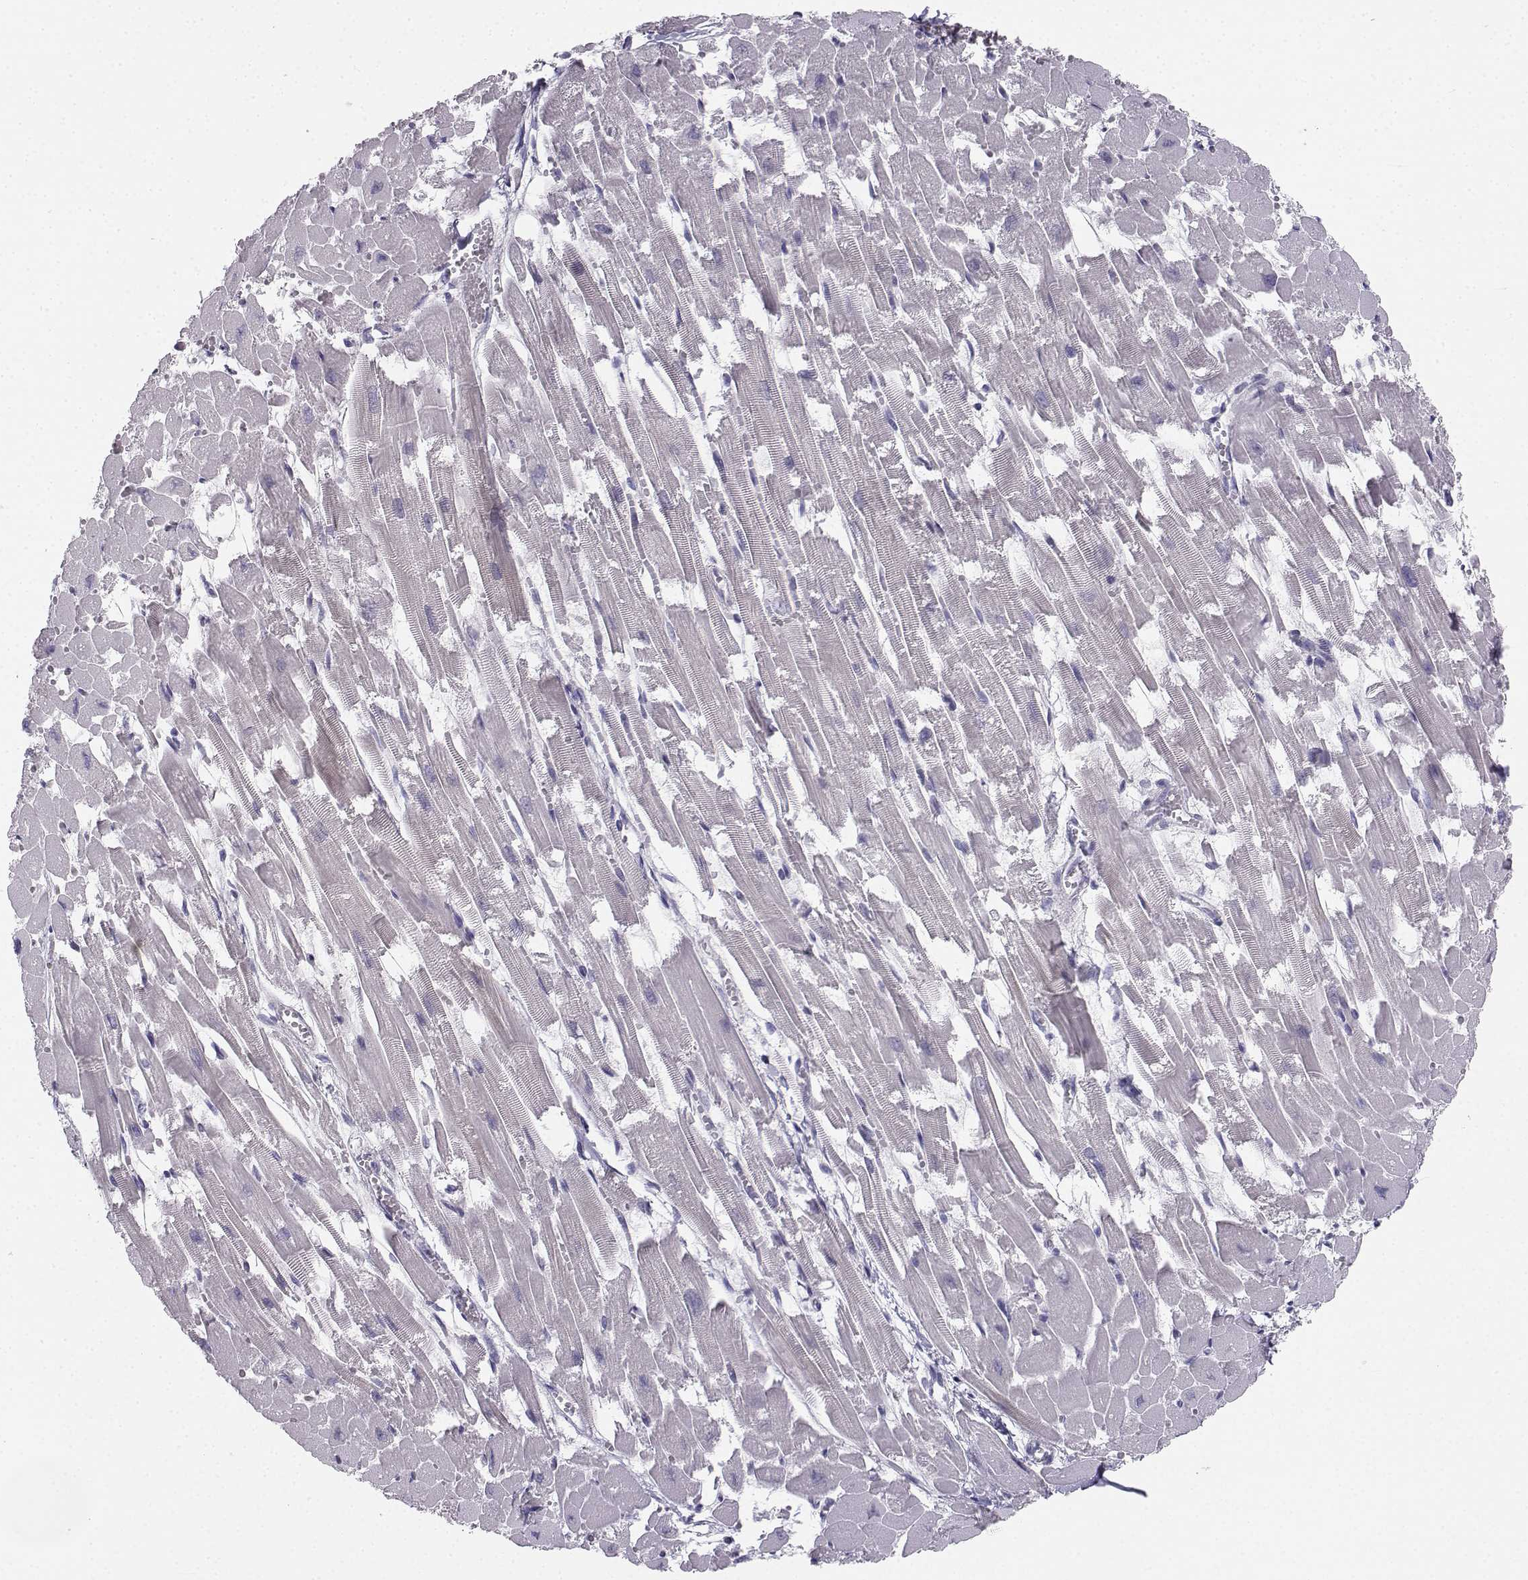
{"staining": {"intensity": "negative", "quantity": "none", "location": "none"}, "tissue": "heart muscle", "cell_type": "Cardiomyocytes", "image_type": "normal", "snomed": [{"axis": "morphology", "description": "Normal tissue, NOS"}, {"axis": "topography", "description": "Heart"}], "caption": "This is a histopathology image of IHC staining of normal heart muscle, which shows no expression in cardiomyocytes. The staining is performed using DAB (3,3'-diaminobenzidine) brown chromogen with nuclei counter-stained in using hematoxylin.", "gene": "SYCE1", "patient": {"sex": "female", "age": 52}}